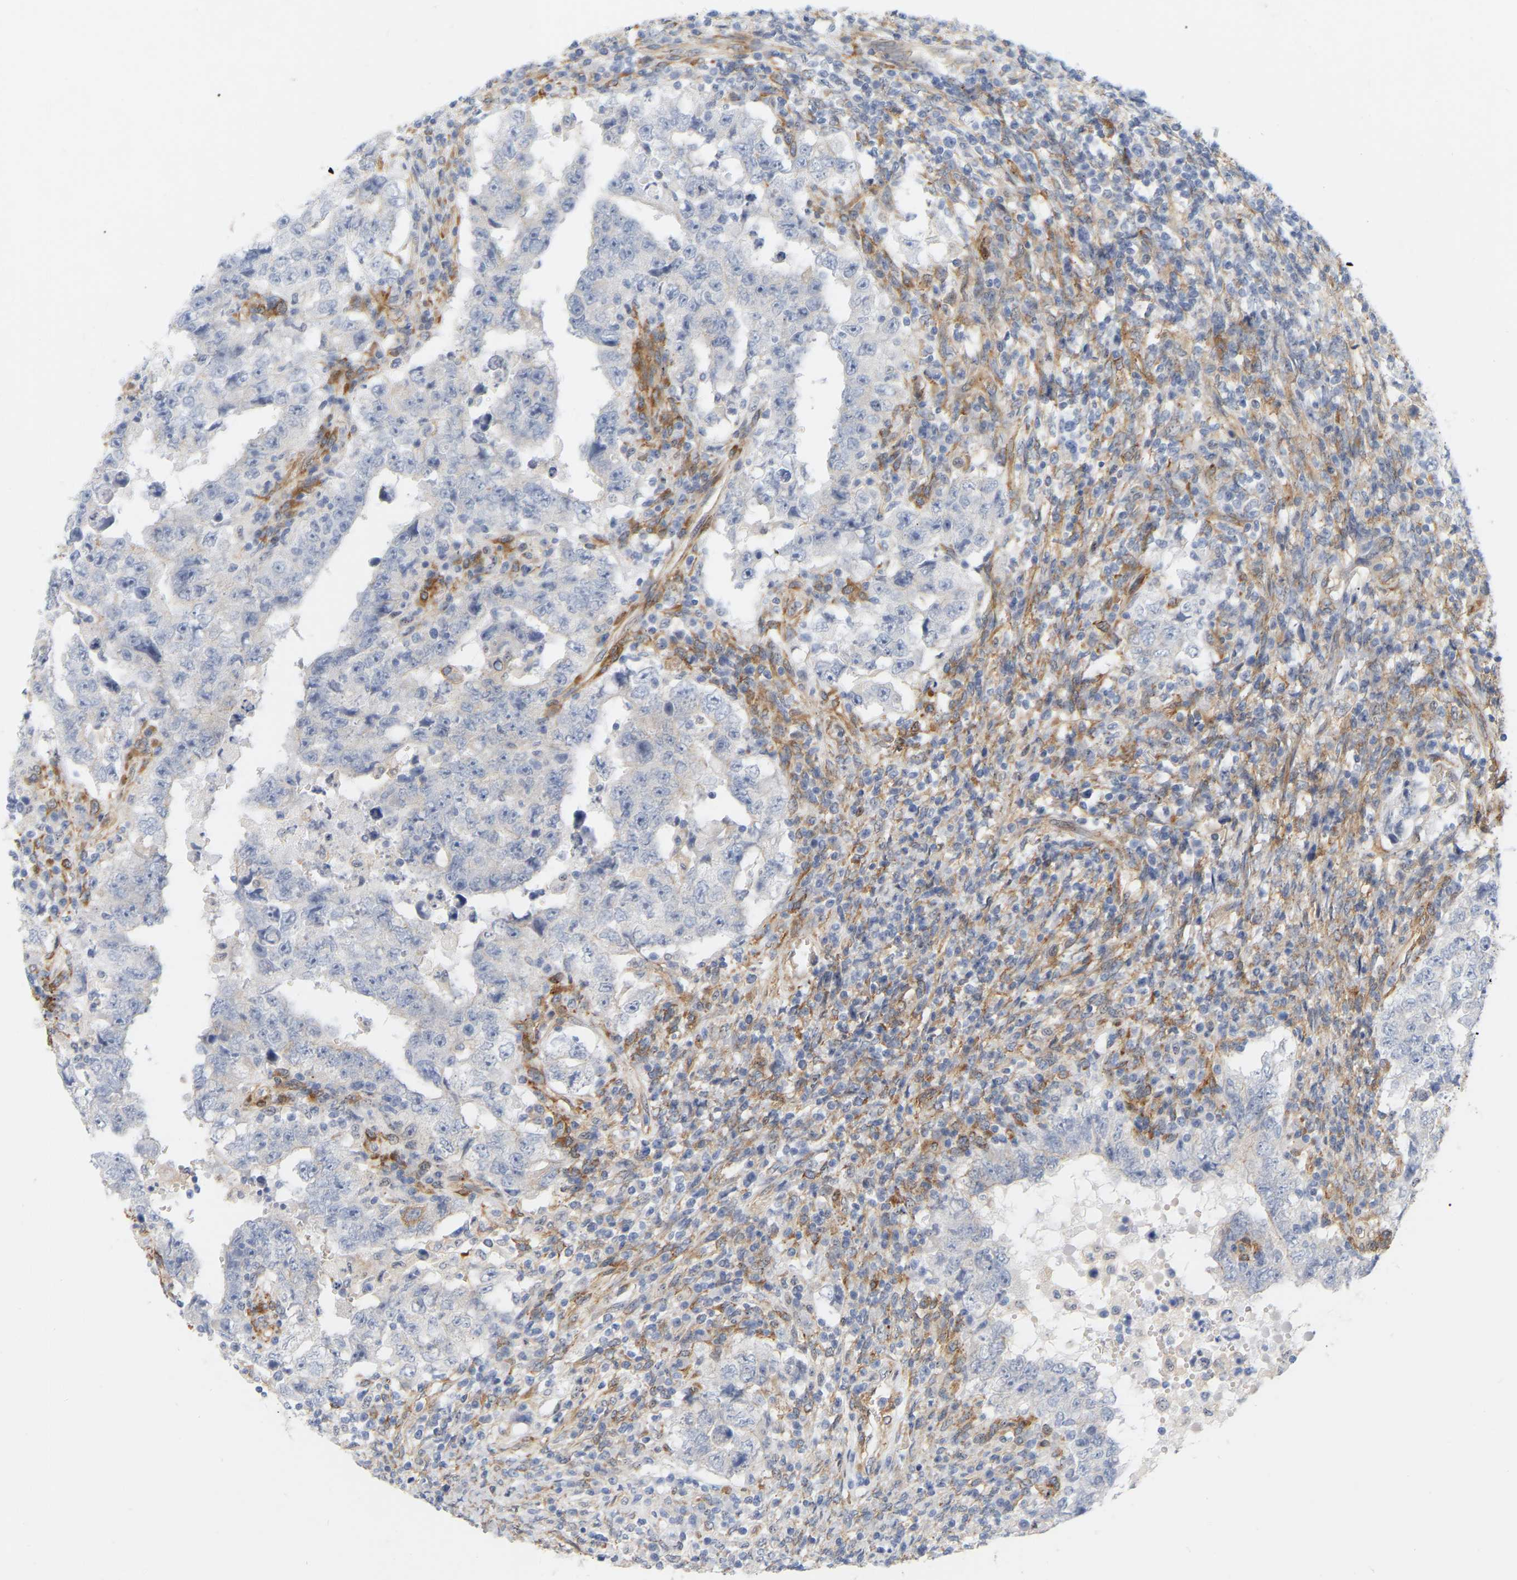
{"staining": {"intensity": "negative", "quantity": "none", "location": "none"}, "tissue": "testis cancer", "cell_type": "Tumor cells", "image_type": "cancer", "snomed": [{"axis": "morphology", "description": "Carcinoma, Embryonal, NOS"}, {"axis": "topography", "description": "Testis"}], "caption": "IHC photomicrograph of neoplastic tissue: human embryonal carcinoma (testis) stained with DAB exhibits no significant protein staining in tumor cells.", "gene": "RAPH1", "patient": {"sex": "male", "age": 26}}